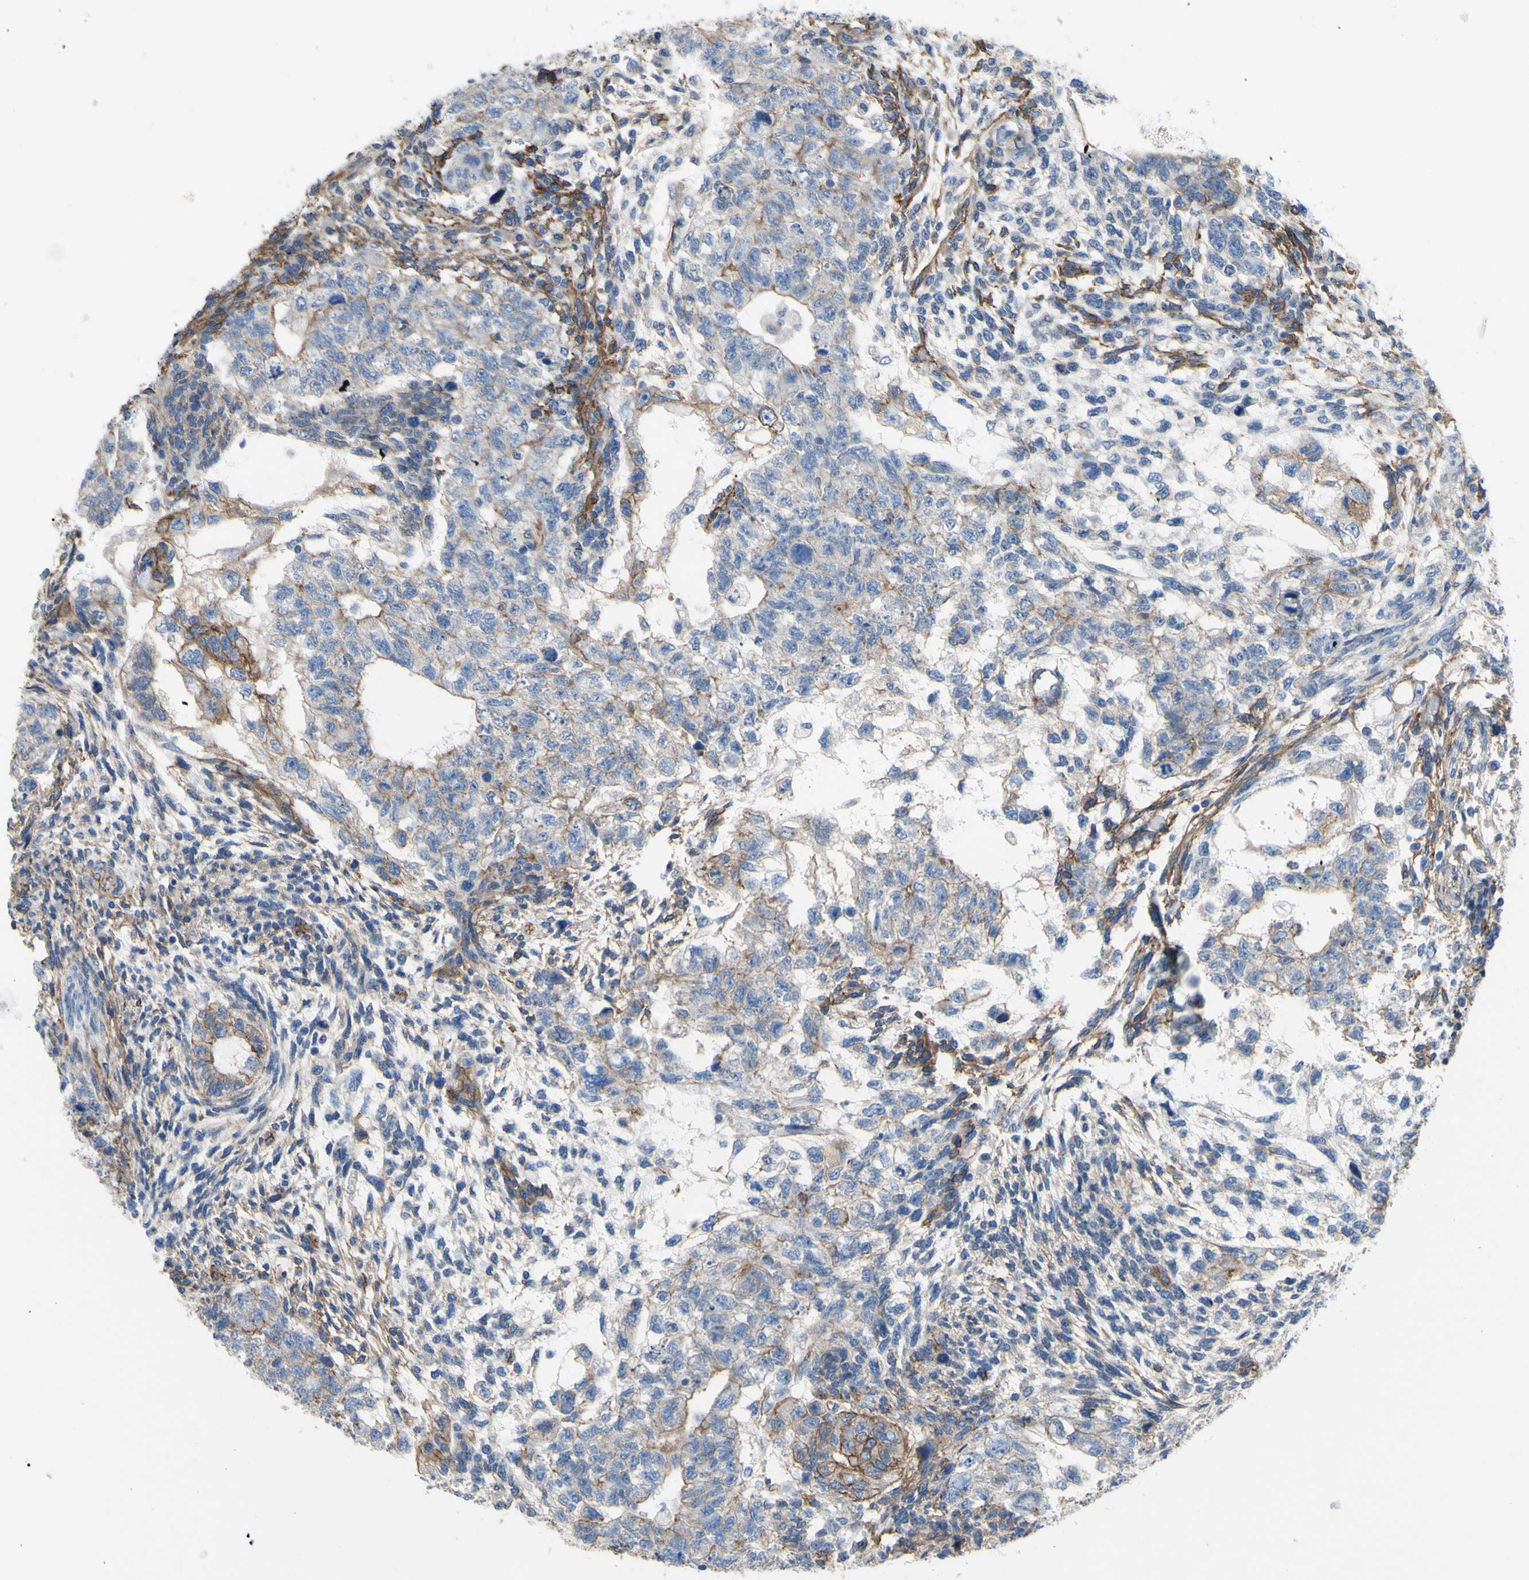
{"staining": {"intensity": "weak", "quantity": ">75%", "location": "cytoplasmic/membranous"}, "tissue": "testis cancer", "cell_type": "Tumor cells", "image_type": "cancer", "snomed": [{"axis": "morphology", "description": "Normal tissue, NOS"}, {"axis": "morphology", "description": "Carcinoma, Embryonal, NOS"}, {"axis": "topography", "description": "Testis"}], "caption": "IHC of testis embryonal carcinoma shows low levels of weak cytoplasmic/membranous expression in approximately >75% of tumor cells.", "gene": "TPBG", "patient": {"sex": "male", "age": 36}}